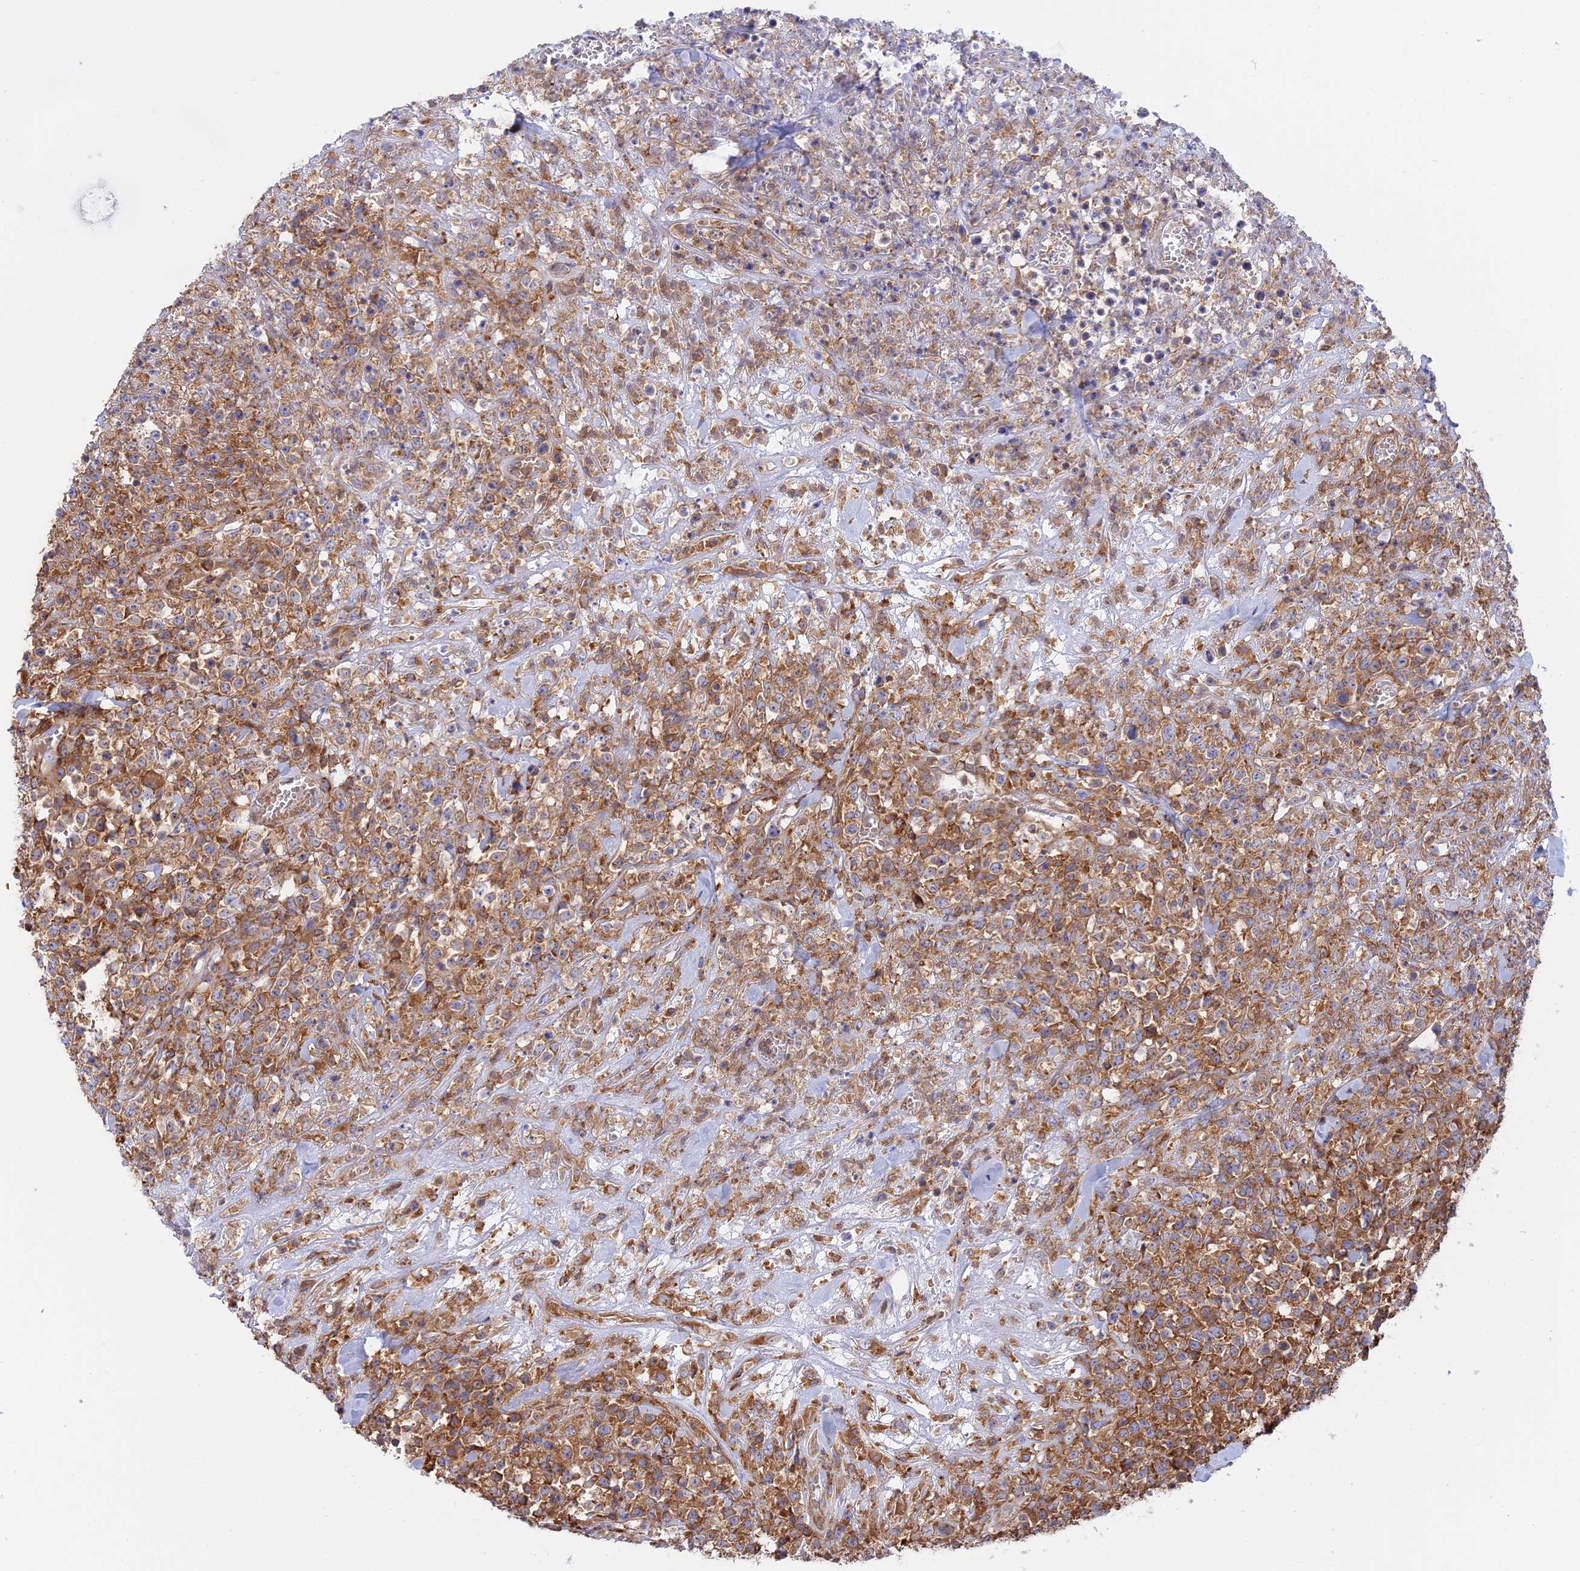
{"staining": {"intensity": "moderate", "quantity": ">75%", "location": "cytoplasmic/membranous"}, "tissue": "lymphoma", "cell_type": "Tumor cells", "image_type": "cancer", "snomed": [{"axis": "morphology", "description": "Malignant lymphoma, non-Hodgkin's type, High grade"}, {"axis": "topography", "description": "Colon"}], "caption": "Human high-grade malignant lymphoma, non-Hodgkin's type stained for a protein (brown) displays moderate cytoplasmic/membranous positive positivity in approximately >75% of tumor cells.", "gene": "GMIP", "patient": {"sex": "female", "age": 53}}